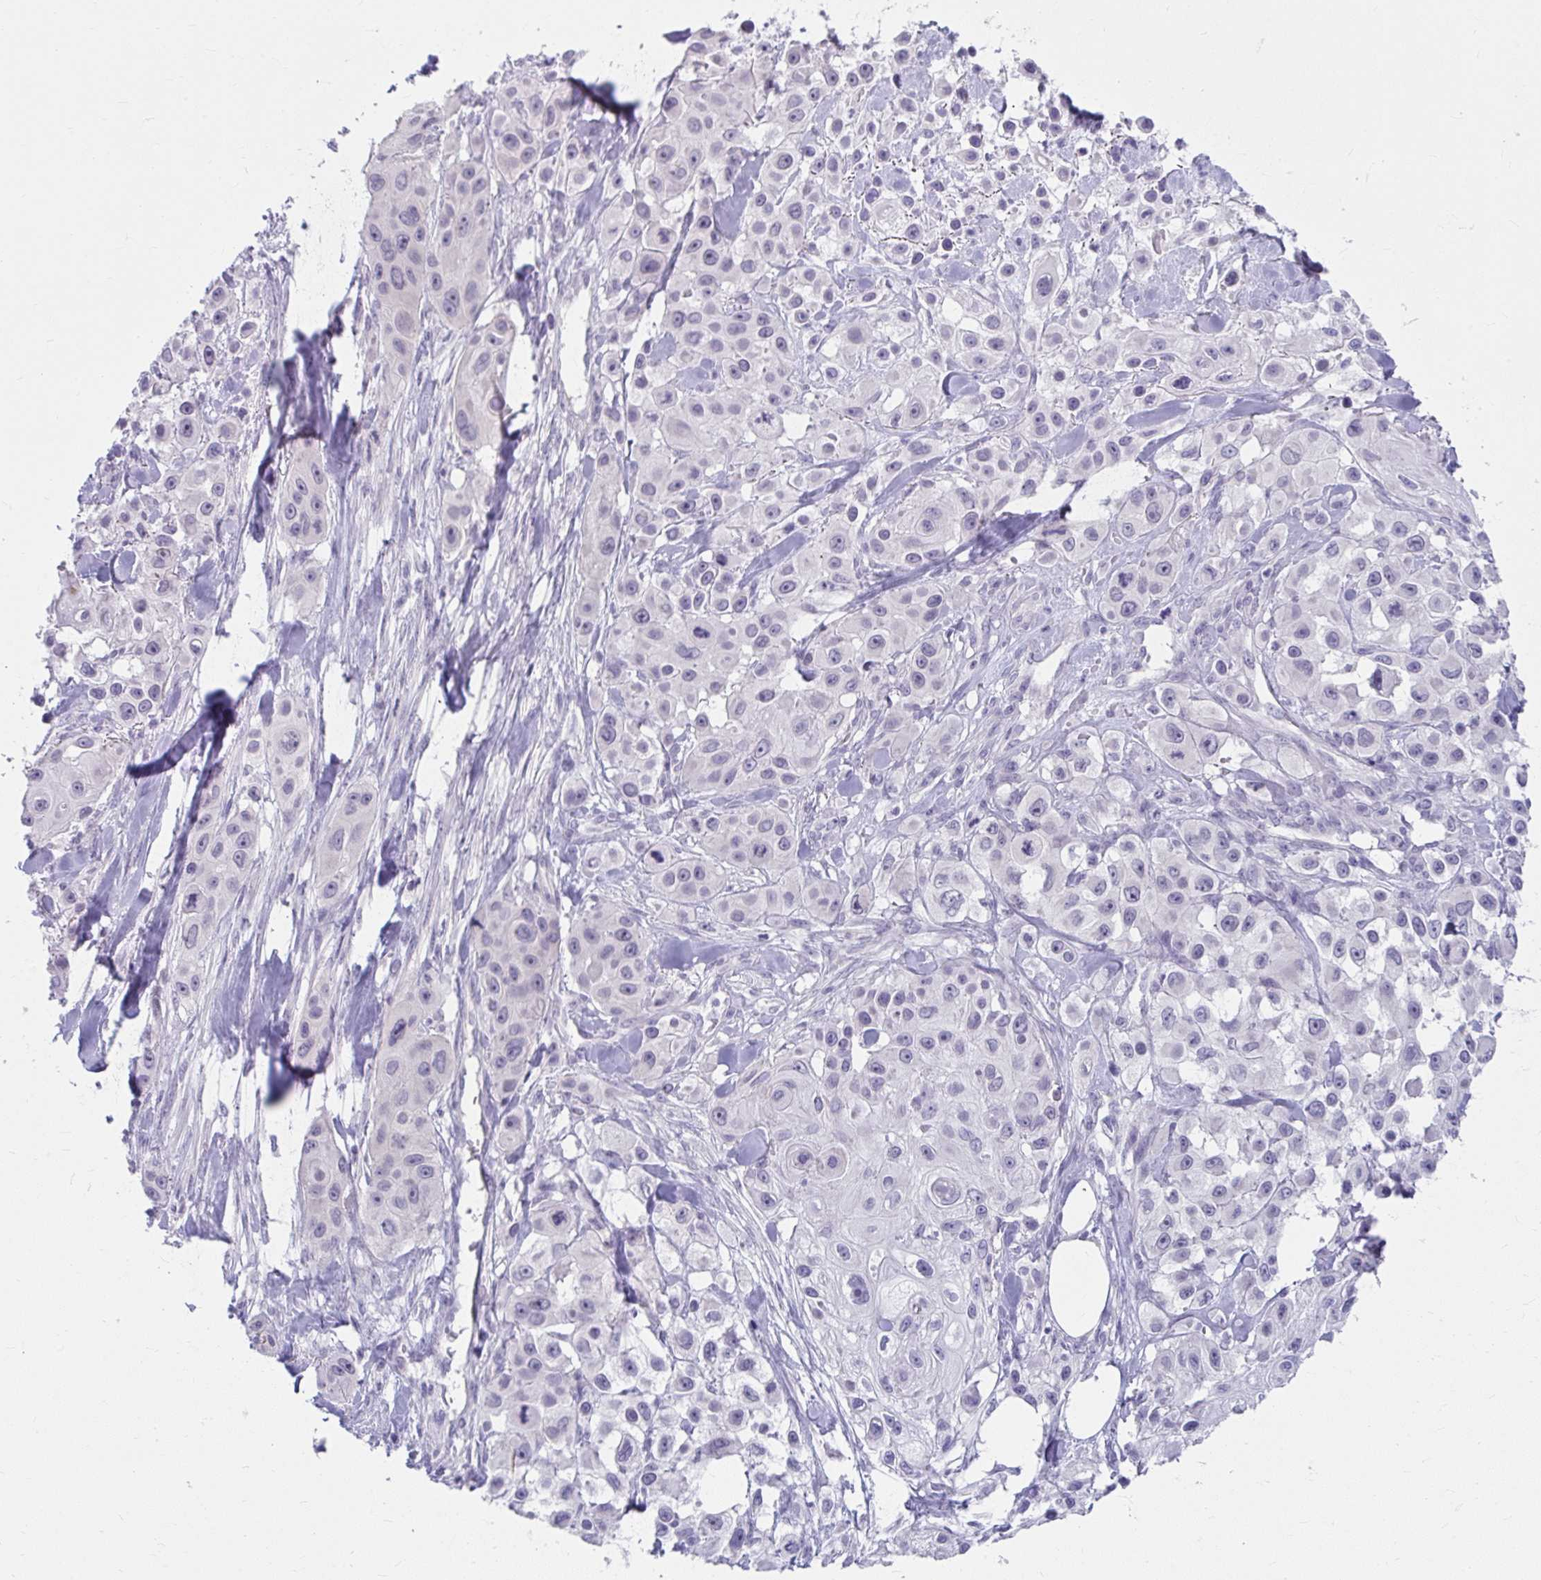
{"staining": {"intensity": "negative", "quantity": "none", "location": "none"}, "tissue": "skin cancer", "cell_type": "Tumor cells", "image_type": "cancer", "snomed": [{"axis": "morphology", "description": "Squamous cell carcinoma, NOS"}, {"axis": "topography", "description": "Skin"}], "caption": "DAB (3,3'-diaminobenzidine) immunohistochemical staining of human skin cancer (squamous cell carcinoma) shows no significant staining in tumor cells.", "gene": "UGT3A2", "patient": {"sex": "male", "age": 63}}